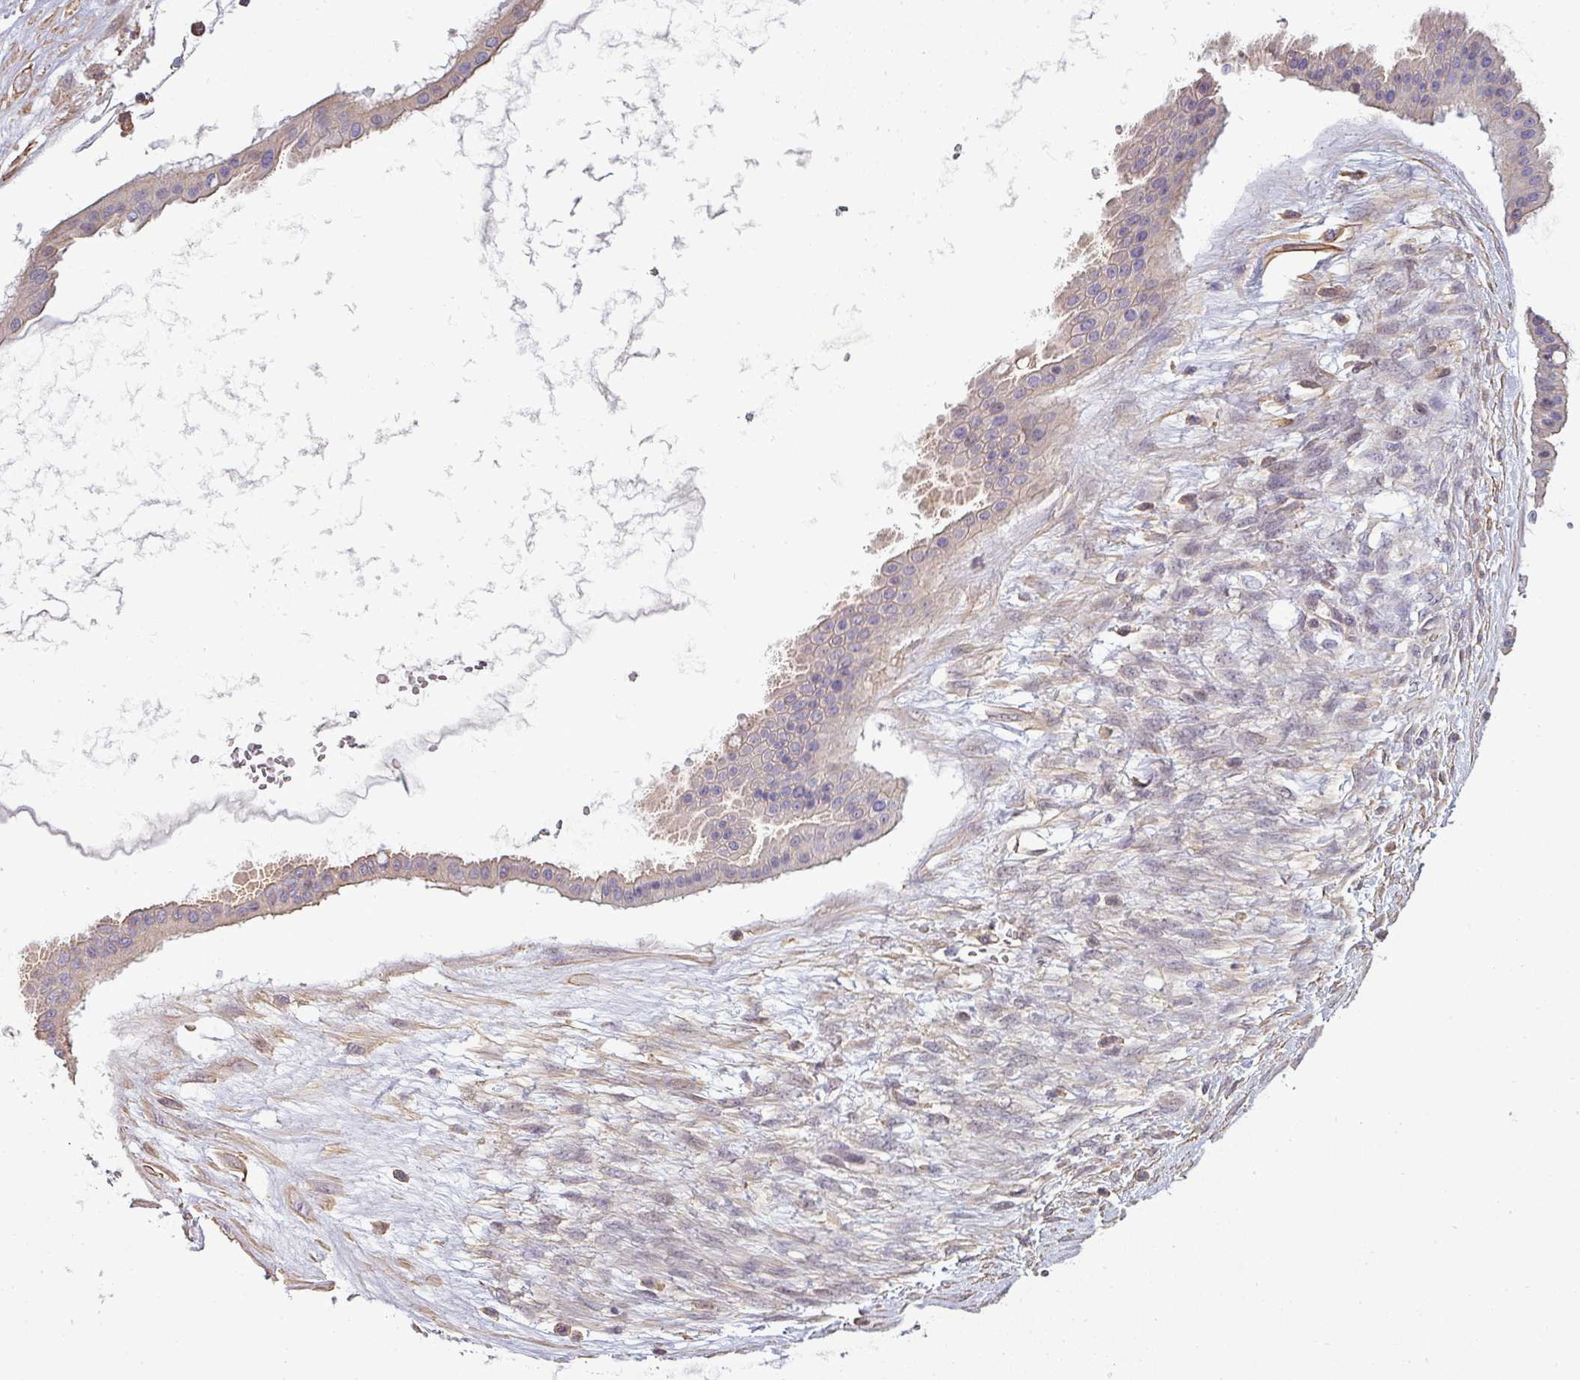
{"staining": {"intensity": "weak", "quantity": "<25%", "location": "cytoplasmic/membranous"}, "tissue": "ovarian cancer", "cell_type": "Tumor cells", "image_type": "cancer", "snomed": [{"axis": "morphology", "description": "Cystadenocarcinoma, mucinous, NOS"}, {"axis": "topography", "description": "Ovary"}], "caption": "This is an immunohistochemistry histopathology image of human ovarian cancer (mucinous cystadenocarcinoma). There is no positivity in tumor cells.", "gene": "ZNF835", "patient": {"sex": "female", "age": 73}}